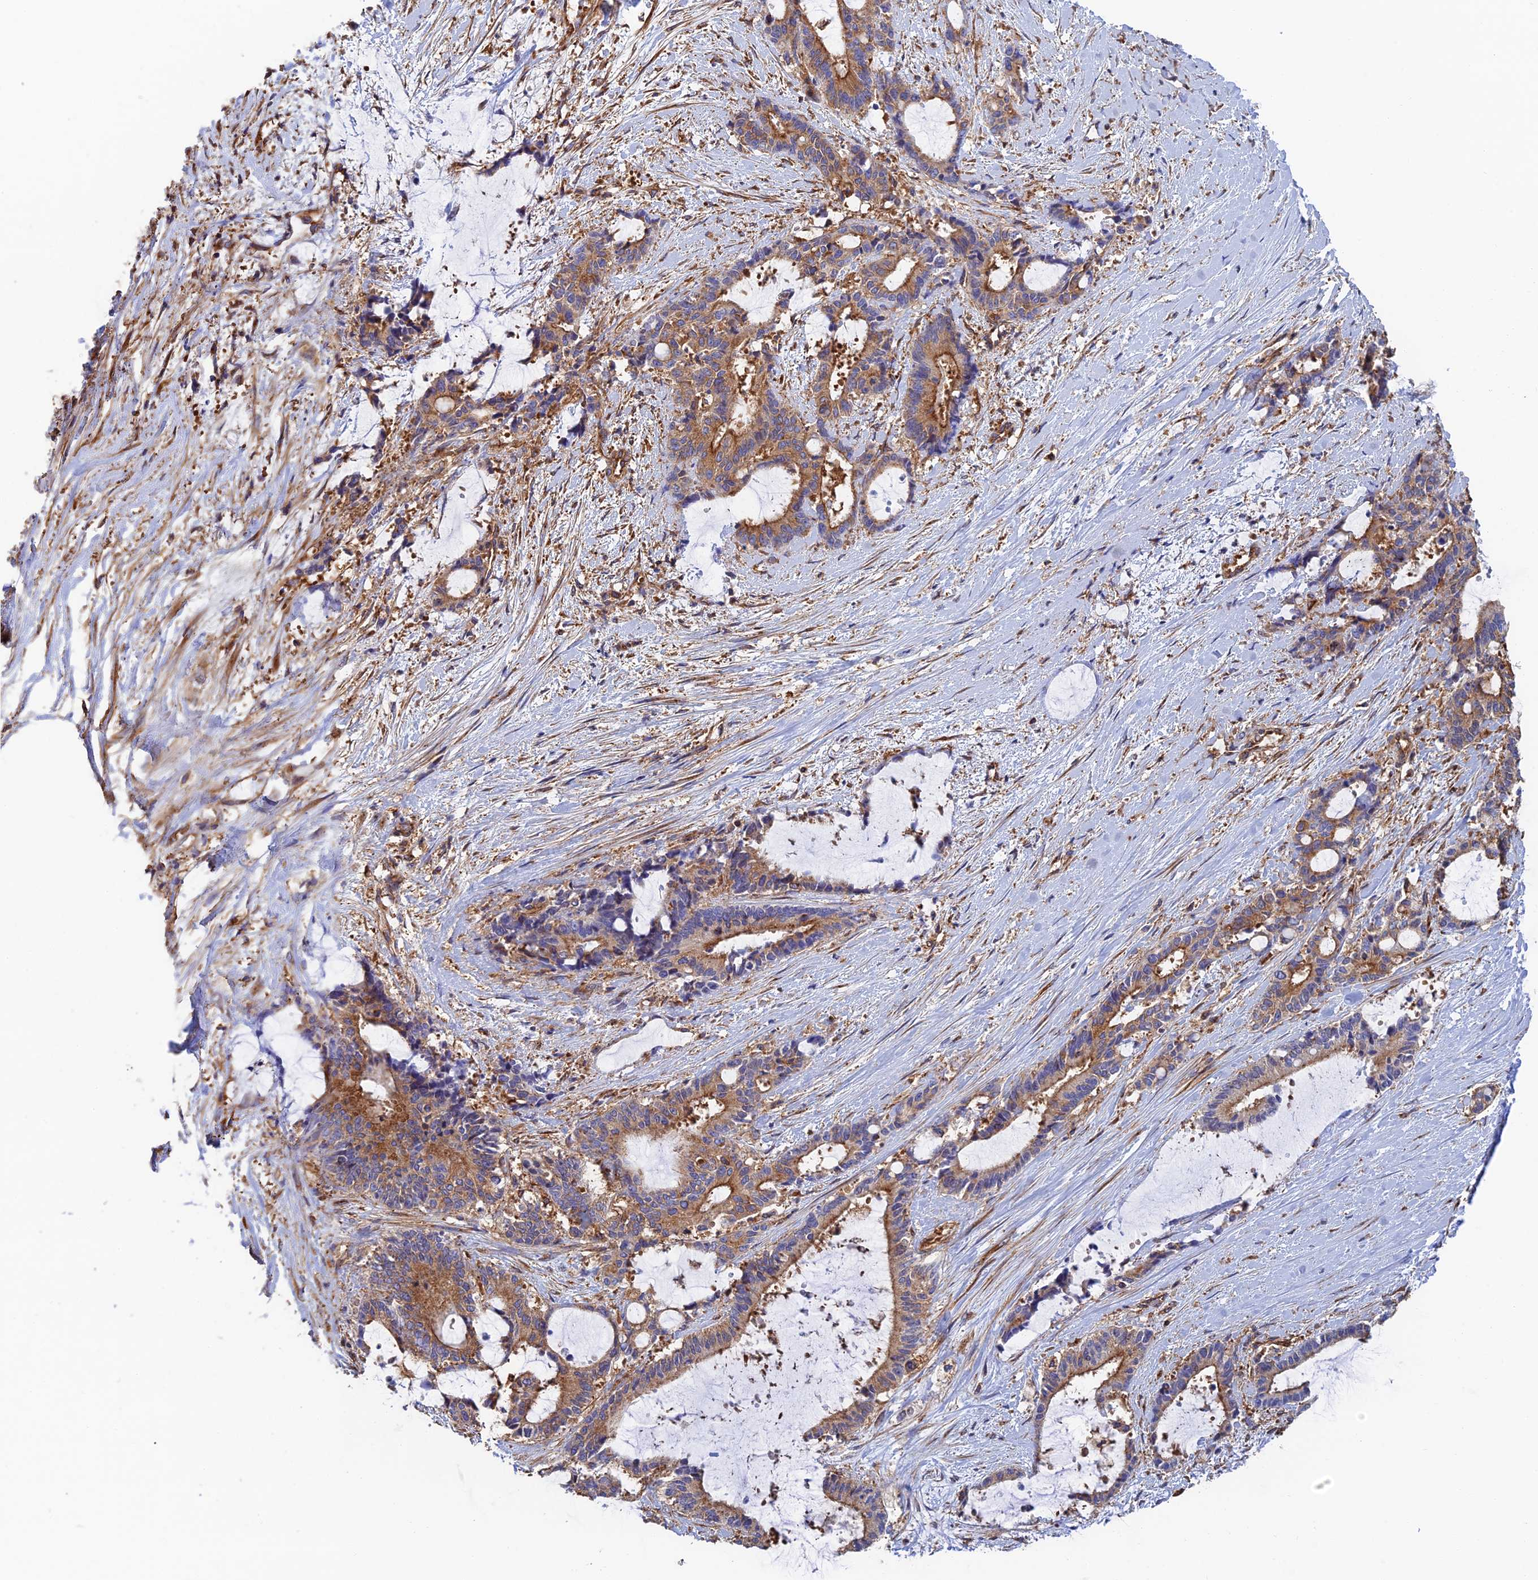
{"staining": {"intensity": "moderate", "quantity": ">75%", "location": "cytoplasmic/membranous"}, "tissue": "liver cancer", "cell_type": "Tumor cells", "image_type": "cancer", "snomed": [{"axis": "morphology", "description": "Normal tissue, NOS"}, {"axis": "morphology", "description": "Cholangiocarcinoma"}, {"axis": "topography", "description": "Liver"}, {"axis": "topography", "description": "Peripheral nerve tissue"}], "caption": "Tumor cells reveal medium levels of moderate cytoplasmic/membranous expression in approximately >75% of cells in human liver cancer (cholangiocarcinoma).", "gene": "DCTN2", "patient": {"sex": "female", "age": 73}}